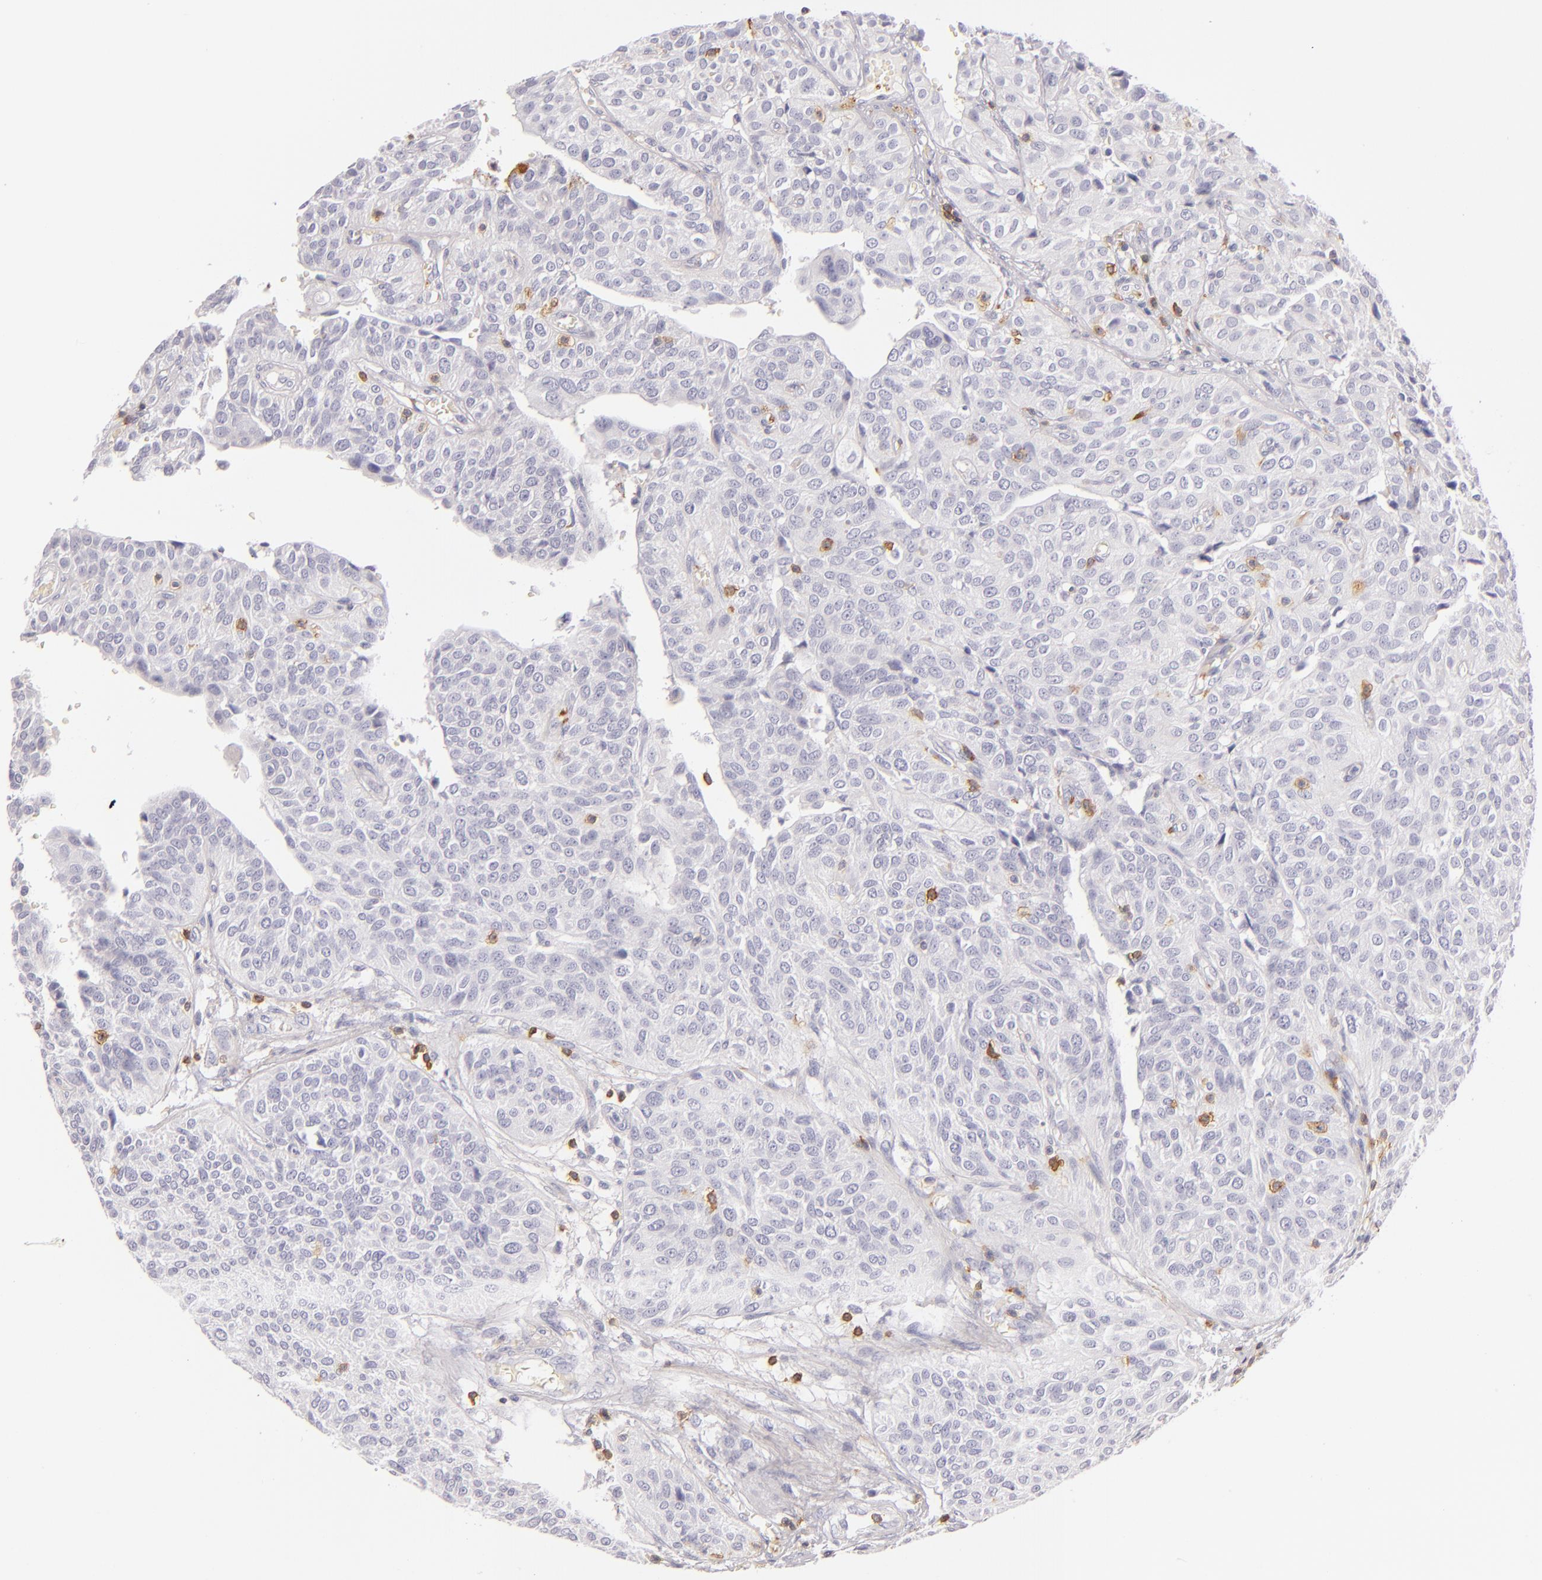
{"staining": {"intensity": "negative", "quantity": "none", "location": "none"}, "tissue": "urothelial cancer", "cell_type": "Tumor cells", "image_type": "cancer", "snomed": [{"axis": "morphology", "description": "Urothelial carcinoma, High grade"}, {"axis": "topography", "description": "Urinary bladder"}], "caption": "Immunohistochemistry (IHC) of urothelial carcinoma (high-grade) exhibits no expression in tumor cells. (Immunohistochemistry (IHC), brightfield microscopy, high magnification).", "gene": "LAT", "patient": {"sex": "male", "age": 56}}